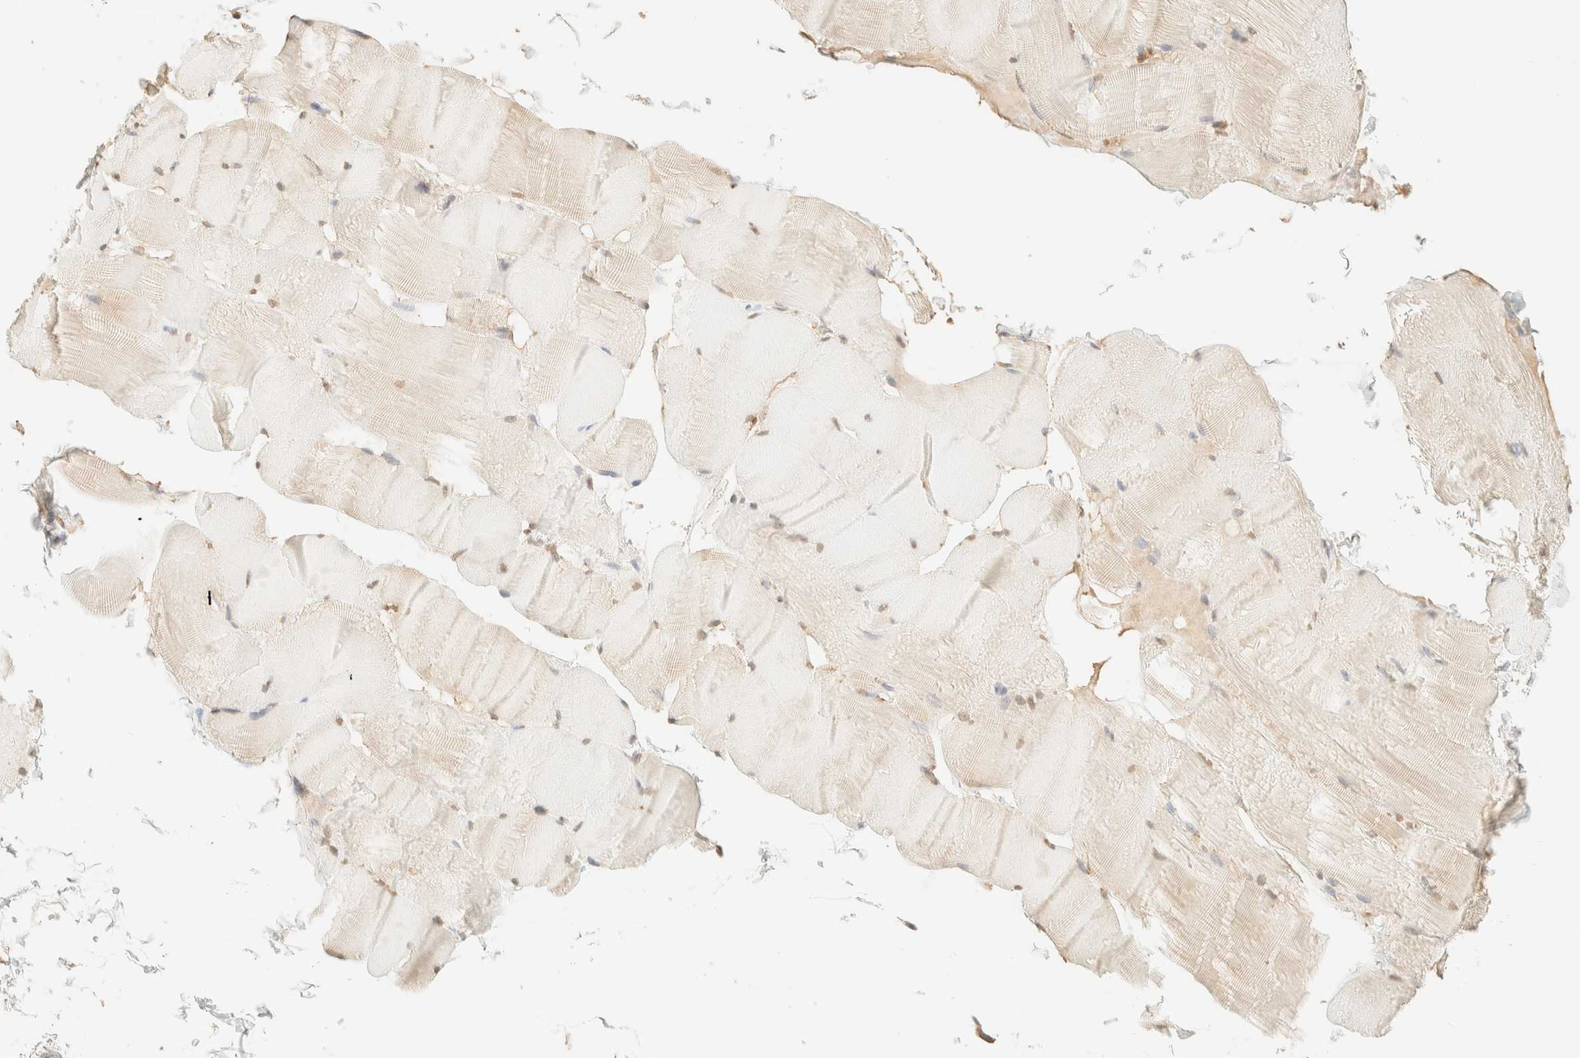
{"staining": {"intensity": "weak", "quantity": "25%-75%", "location": "nuclear"}, "tissue": "skeletal muscle", "cell_type": "Myocytes", "image_type": "normal", "snomed": [{"axis": "morphology", "description": "Normal tissue, NOS"}, {"axis": "topography", "description": "Skin"}, {"axis": "topography", "description": "Skeletal muscle"}], "caption": "Skeletal muscle stained for a protein shows weak nuclear positivity in myocytes. (Stains: DAB in brown, nuclei in blue, Microscopy: brightfield microscopy at high magnification).", "gene": "S100A13", "patient": {"sex": "male", "age": 83}}